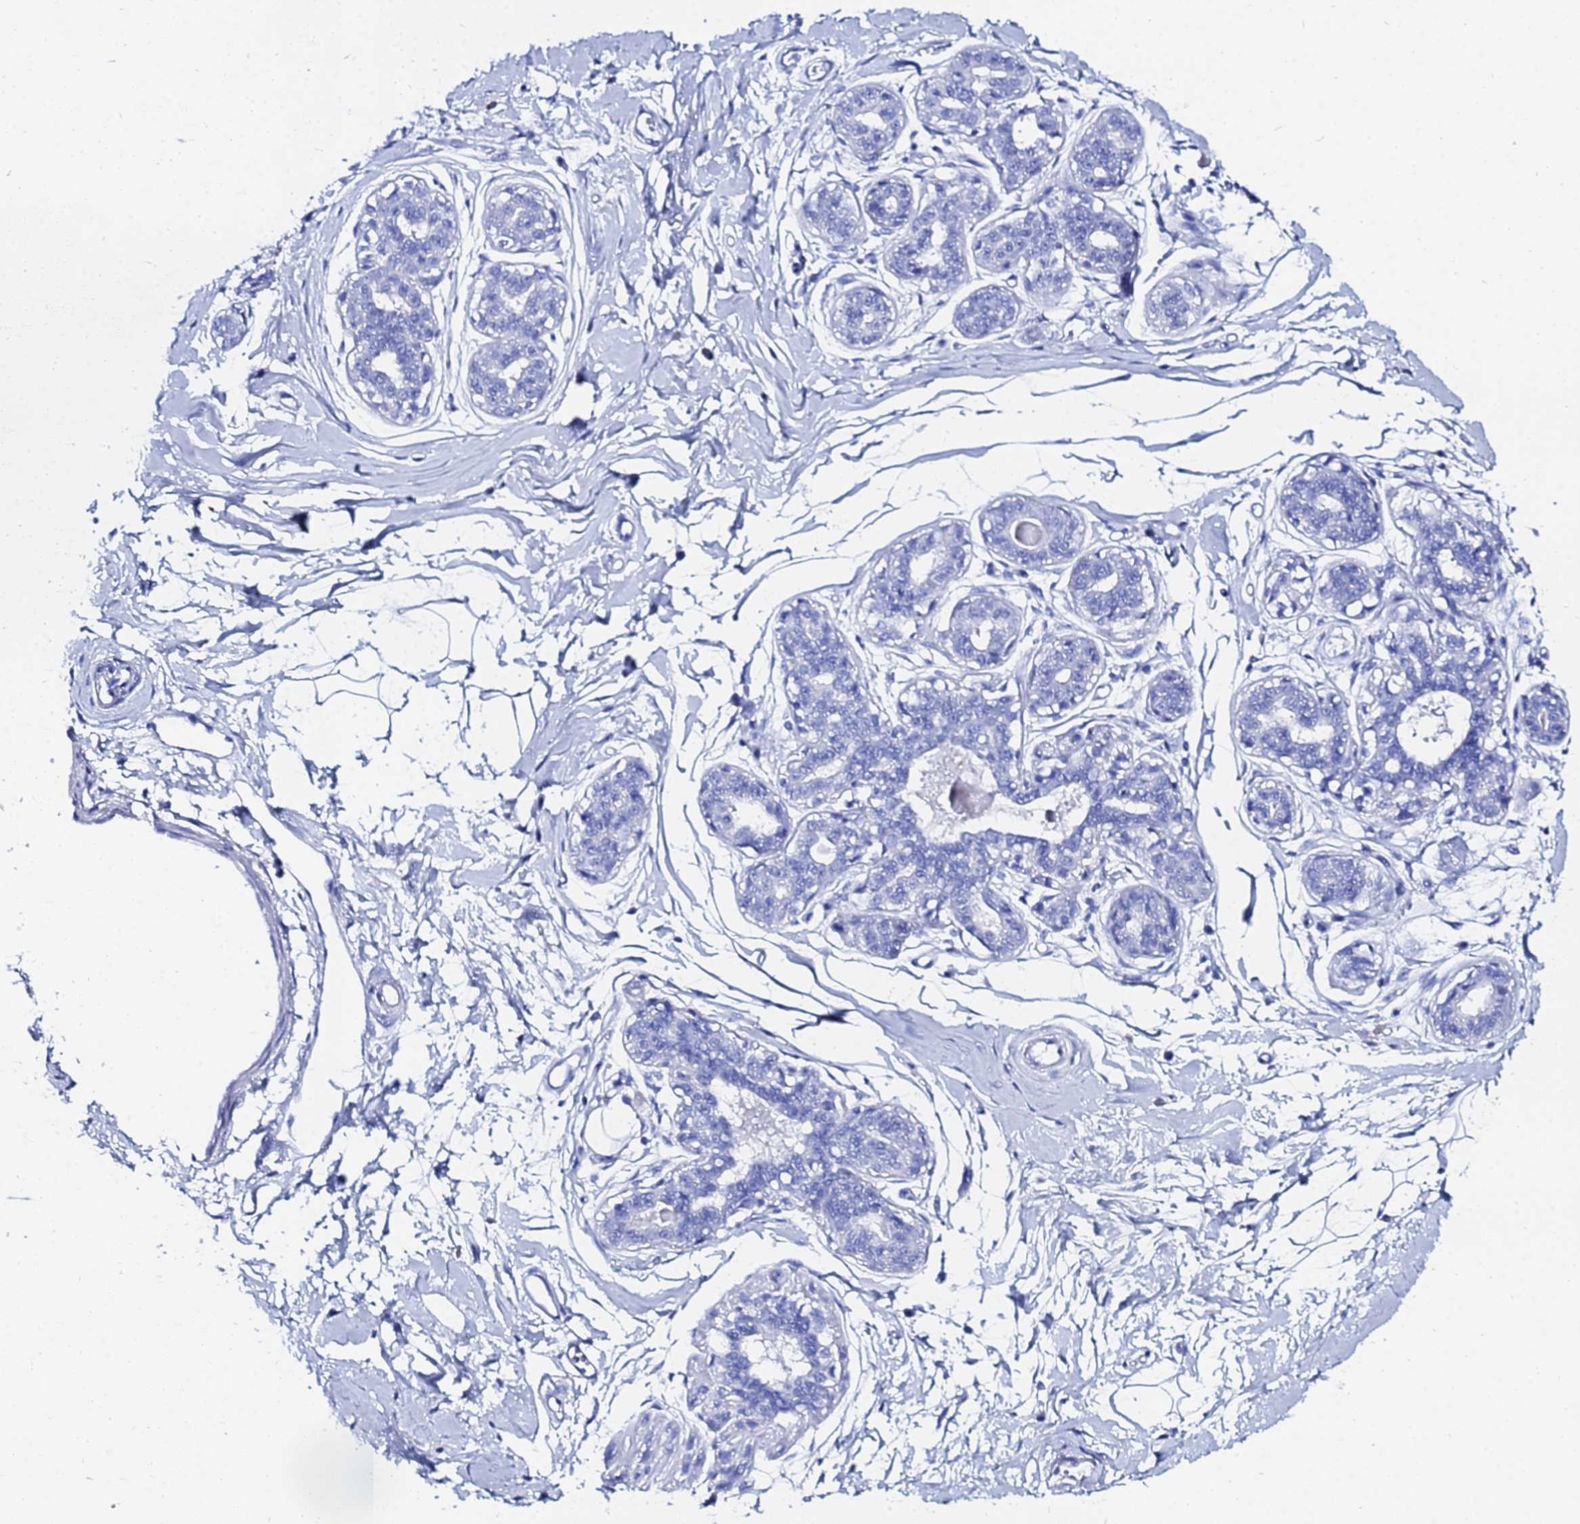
{"staining": {"intensity": "negative", "quantity": "none", "location": "none"}, "tissue": "breast", "cell_type": "Adipocytes", "image_type": "normal", "snomed": [{"axis": "morphology", "description": "Normal tissue, NOS"}, {"axis": "topography", "description": "Breast"}], "caption": "Immunohistochemistry photomicrograph of normal breast: breast stained with DAB demonstrates no significant protein expression in adipocytes.", "gene": "GGT1", "patient": {"sex": "female", "age": 45}}